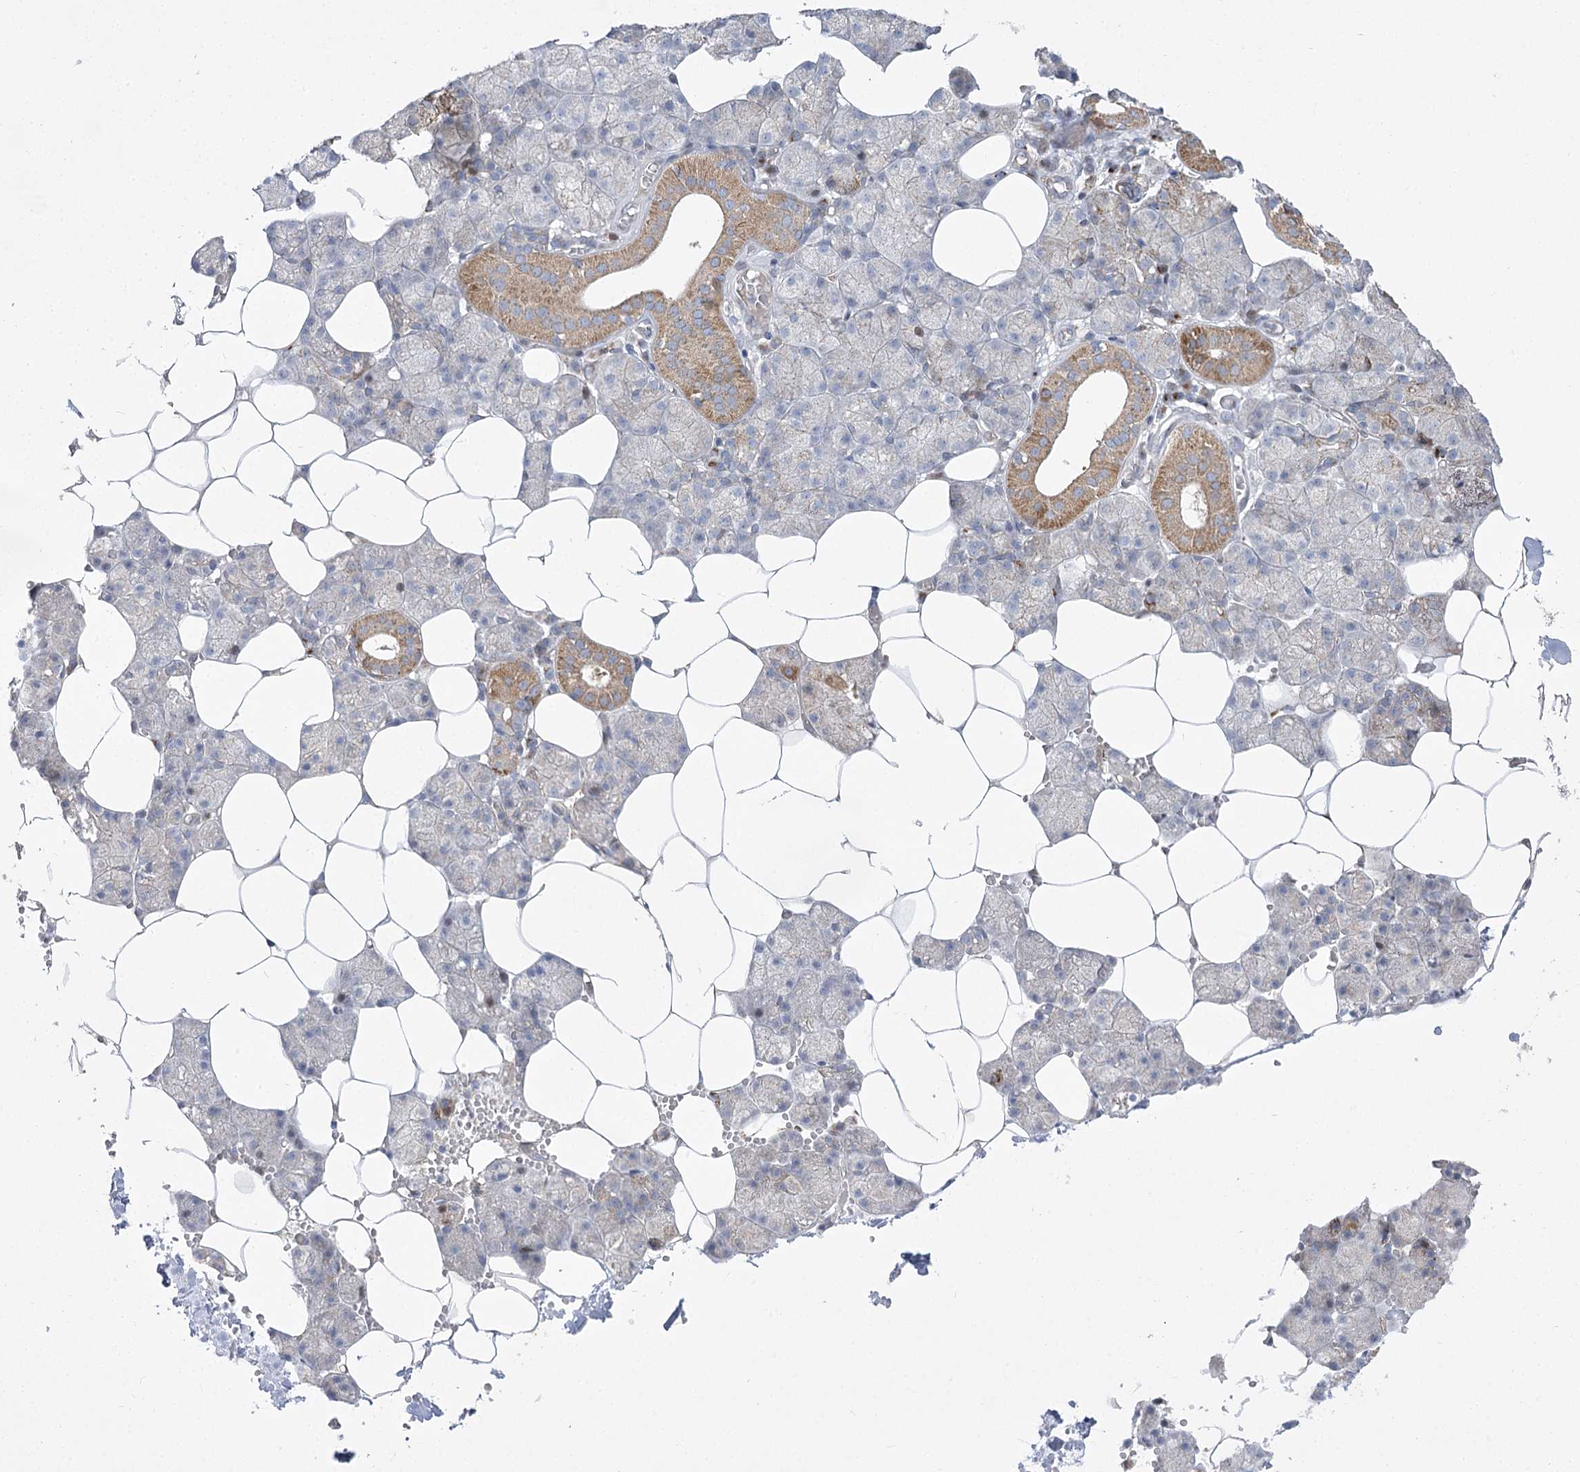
{"staining": {"intensity": "moderate", "quantity": "<25%", "location": "cytoplasmic/membranous"}, "tissue": "salivary gland", "cell_type": "Glandular cells", "image_type": "normal", "snomed": [{"axis": "morphology", "description": "Normal tissue, NOS"}, {"axis": "topography", "description": "Salivary gland"}], "caption": "This histopathology image exhibits immunohistochemistry staining of unremarkable human salivary gland, with low moderate cytoplasmic/membranous staining in approximately <25% of glandular cells.", "gene": "CEP164", "patient": {"sex": "male", "age": 62}}